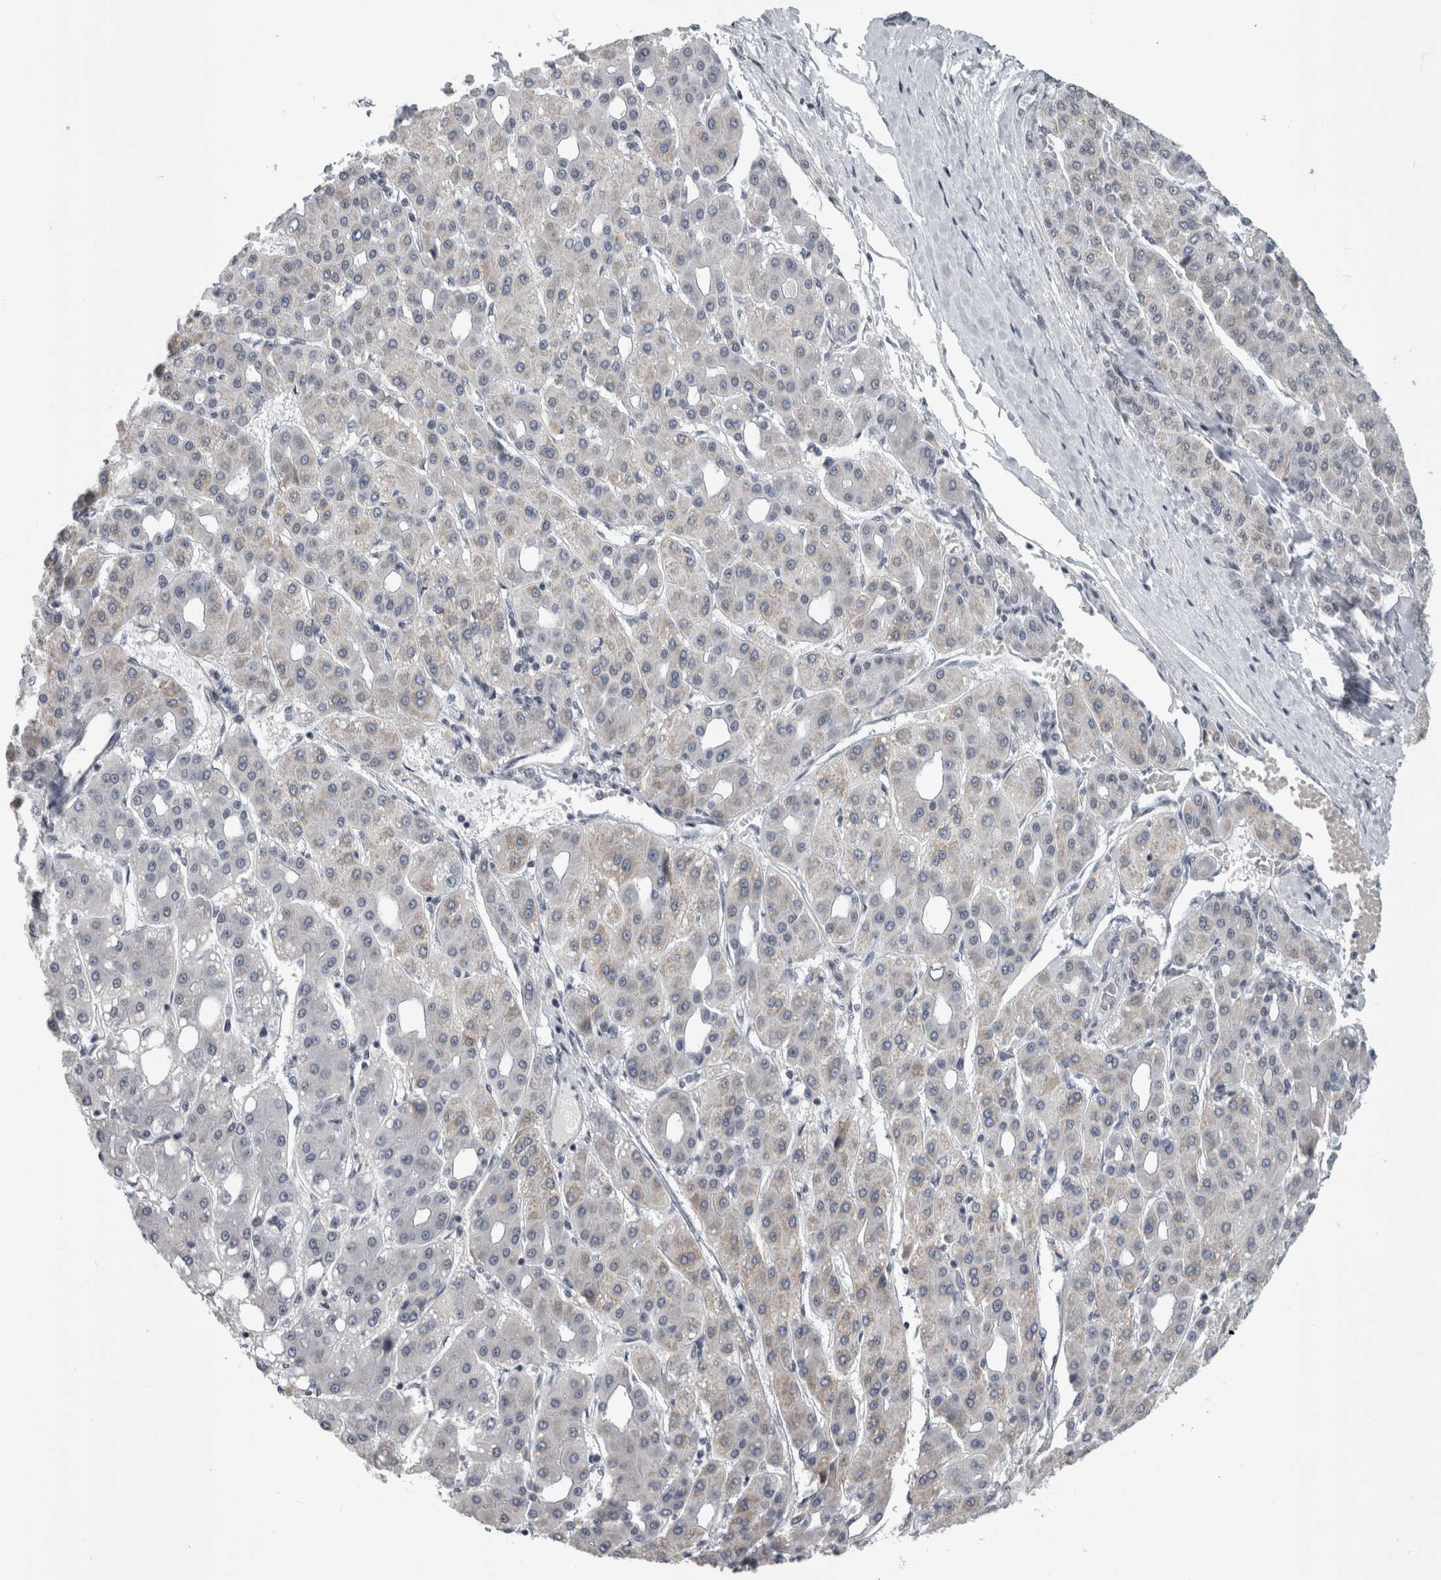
{"staining": {"intensity": "weak", "quantity": "<25%", "location": "cytoplasmic/membranous"}, "tissue": "liver cancer", "cell_type": "Tumor cells", "image_type": "cancer", "snomed": [{"axis": "morphology", "description": "Carcinoma, Hepatocellular, NOS"}, {"axis": "topography", "description": "Liver"}], "caption": "Human liver cancer (hepatocellular carcinoma) stained for a protein using IHC demonstrates no expression in tumor cells.", "gene": "ARID4B", "patient": {"sex": "male", "age": 65}}